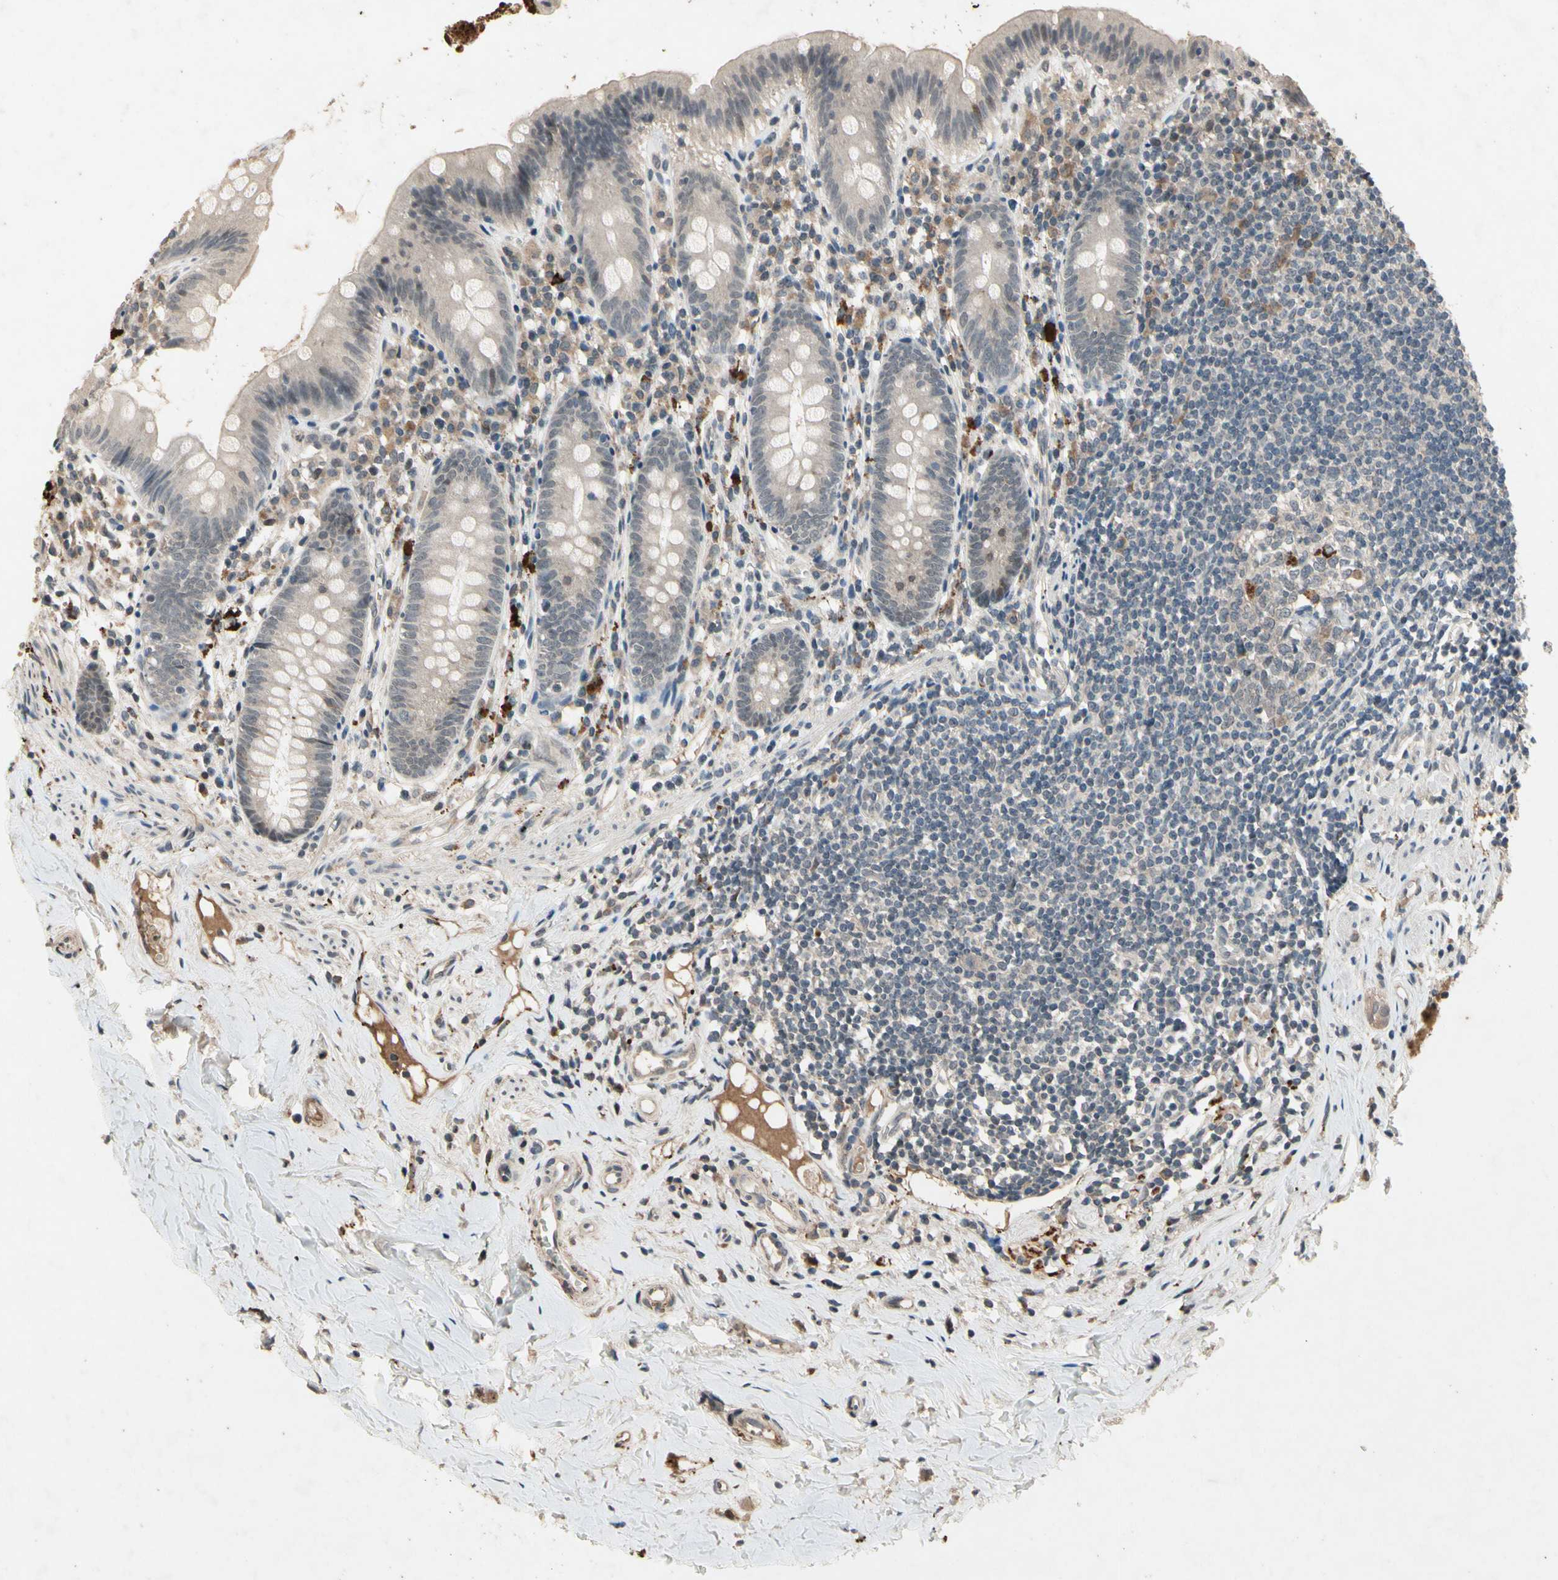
{"staining": {"intensity": "weak", "quantity": "<25%", "location": "cytoplasmic/membranous"}, "tissue": "appendix", "cell_type": "Glandular cells", "image_type": "normal", "snomed": [{"axis": "morphology", "description": "Normal tissue, NOS"}, {"axis": "topography", "description": "Appendix"}], "caption": "An immunohistochemistry (IHC) micrograph of unremarkable appendix is shown. There is no staining in glandular cells of appendix.", "gene": "DPY19L3", "patient": {"sex": "male", "age": 52}}